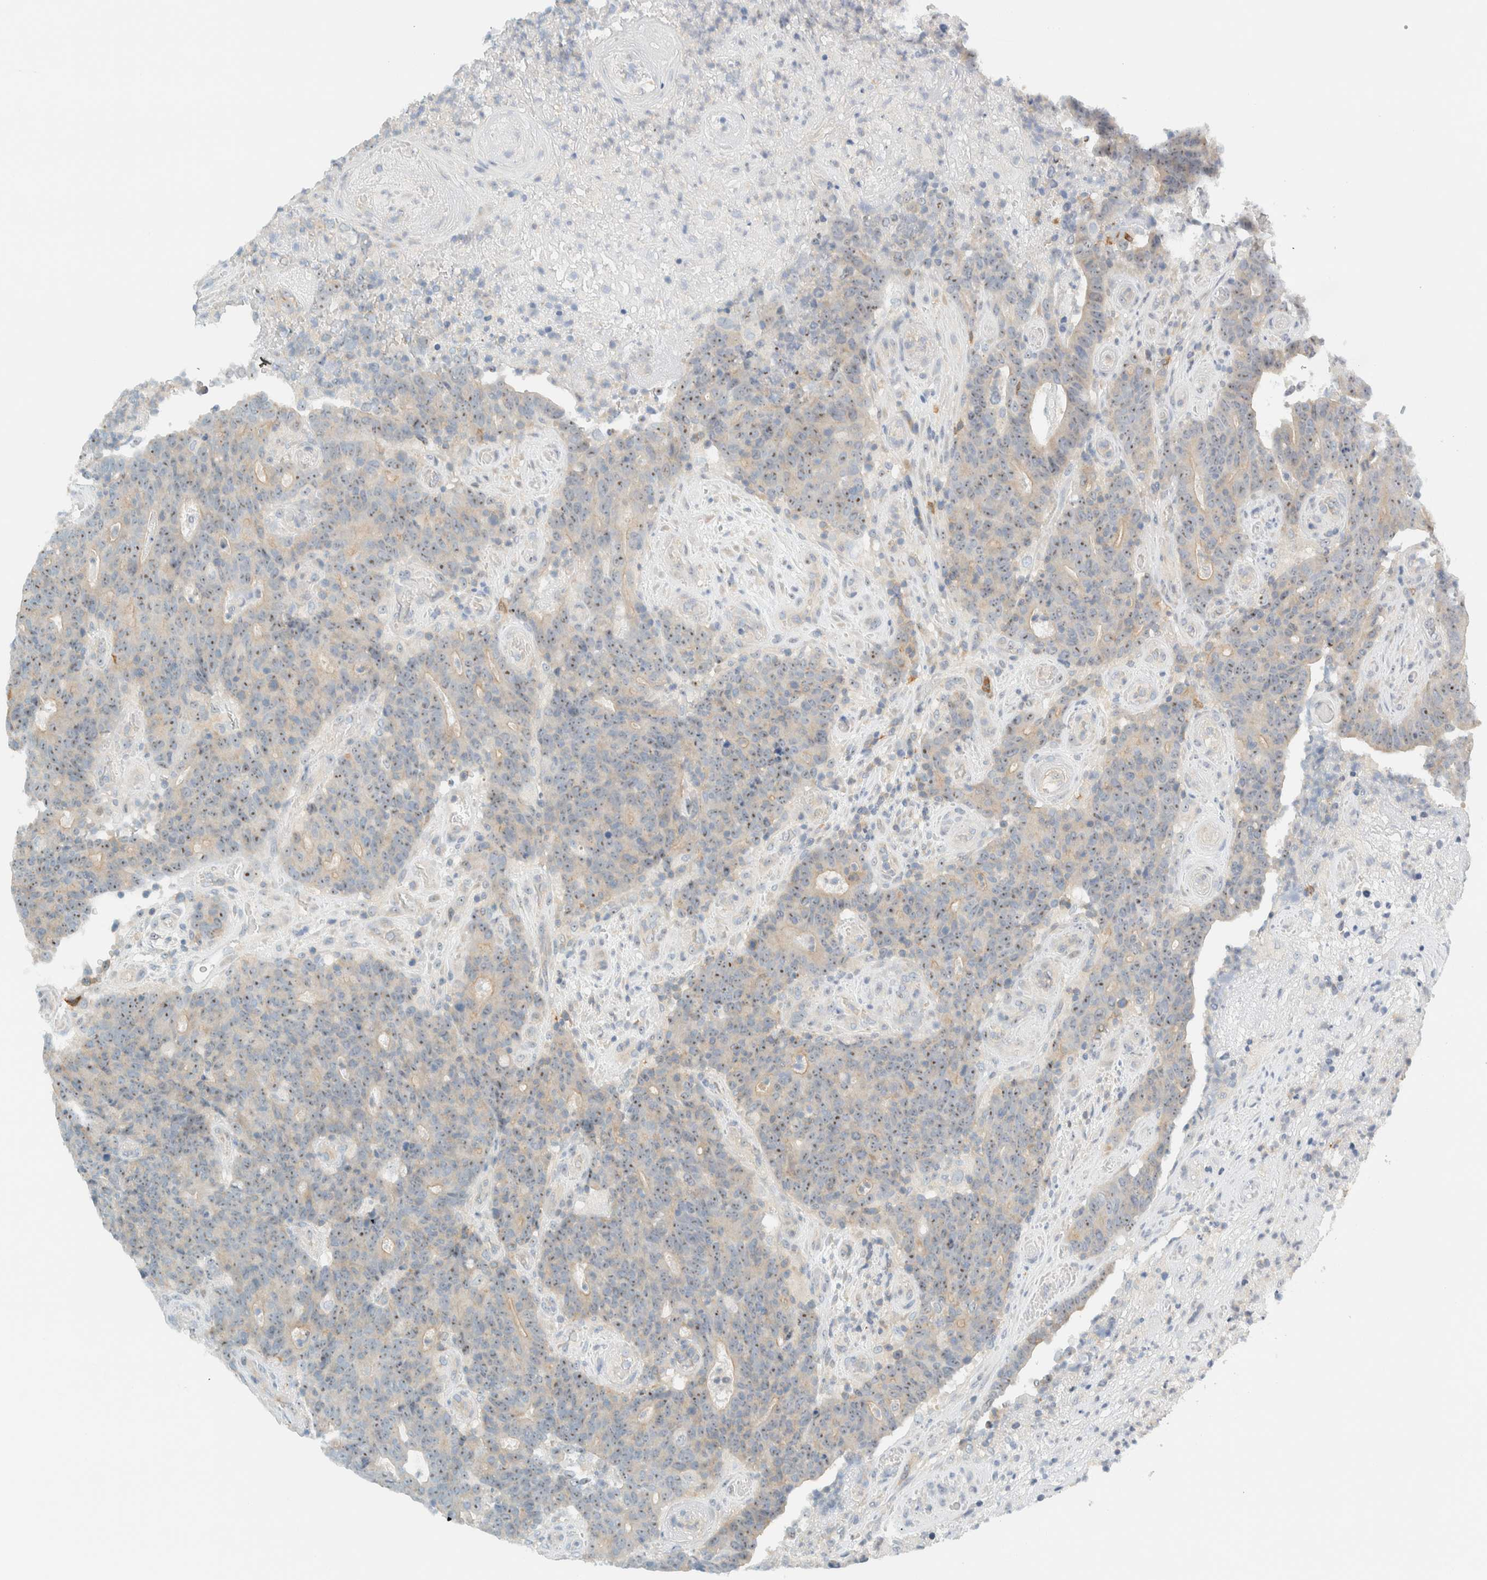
{"staining": {"intensity": "moderate", "quantity": ">75%", "location": "nuclear"}, "tissue": "colorectal cancer", "cell_type": "Tumor cells", "image_type": "cancer", "snomed": [{"axis": "morphology", "description": "Normal tissue, NOS"}, {"axis": "morphology", "description": "Adenocarcinoma, NOS"}, {"axis": "topography", "description": "Colon"}], "caption": "This photomicrograph reveals immunohistochemistry (IHC) staining of human colorectal adenocarcinoma, with medium moderate nuclear expression in approximately >75% of tumor cells.", "gene": "NDE1", "patient": {"sex": "female", "age": 75}}